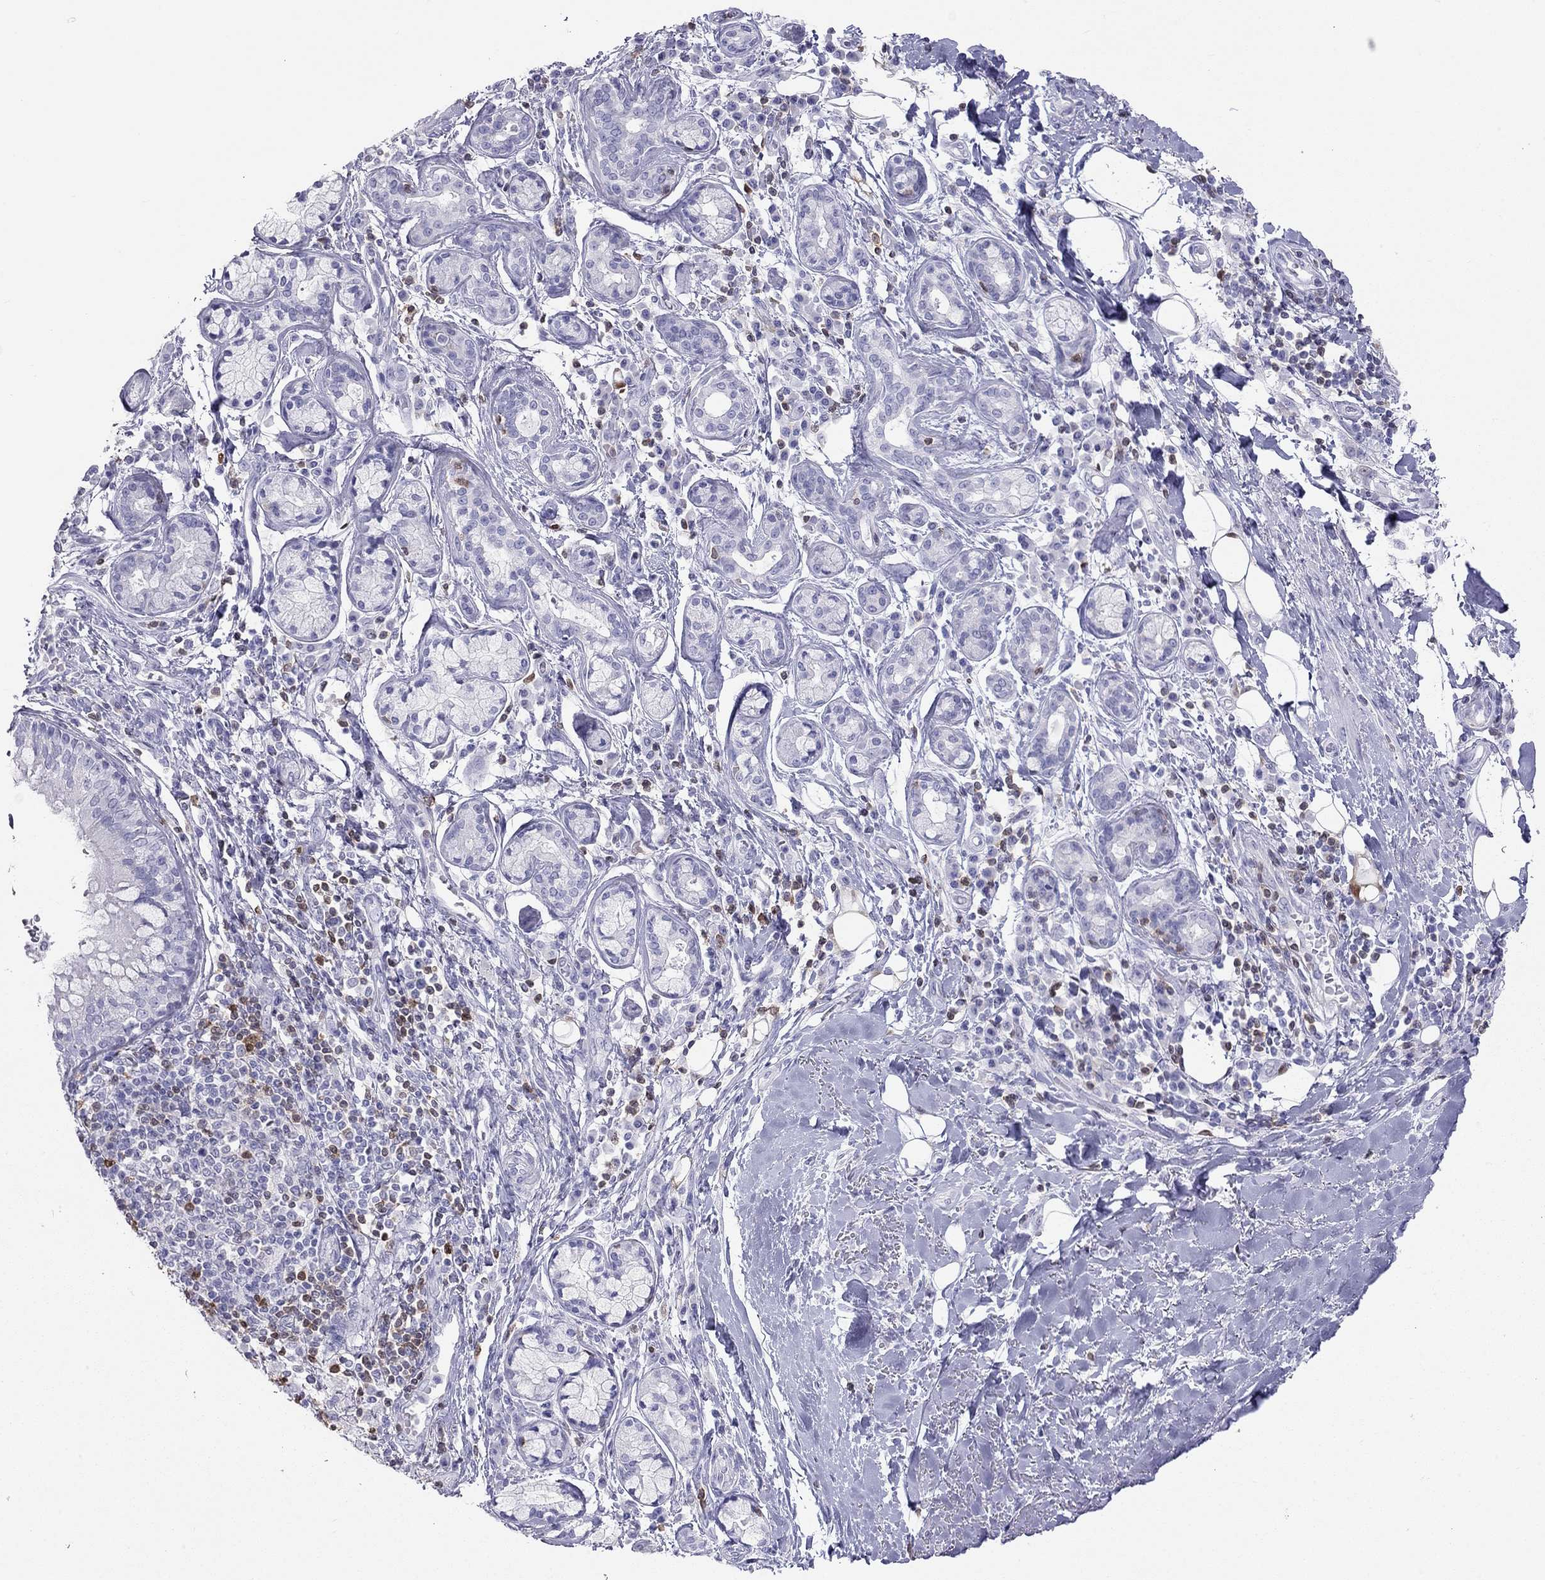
{"staining": {"intensity": "negative", "quantity": "none", "location": "none"}, "tissue": "bronchus", "cell_type": "Respiratory epithelial cells", "image_type": "normal", "snomed": [{"axis": "morphology", "description": "Normal tissue, NOS"}, {"axis": "morphology", "description": "Squamous cell carcinoma, NOS"}, {"axis": "topography", "description": "Bronchus"}, {"axis": "topography", "description": "Lung"}], "caption": "Immunohistochemistry (IHC) of benign human bronchus shows no expression in respiratory epithelial cells.", "gene": "SH2D2A", "patient": {"sex": "male", "age": 69}}